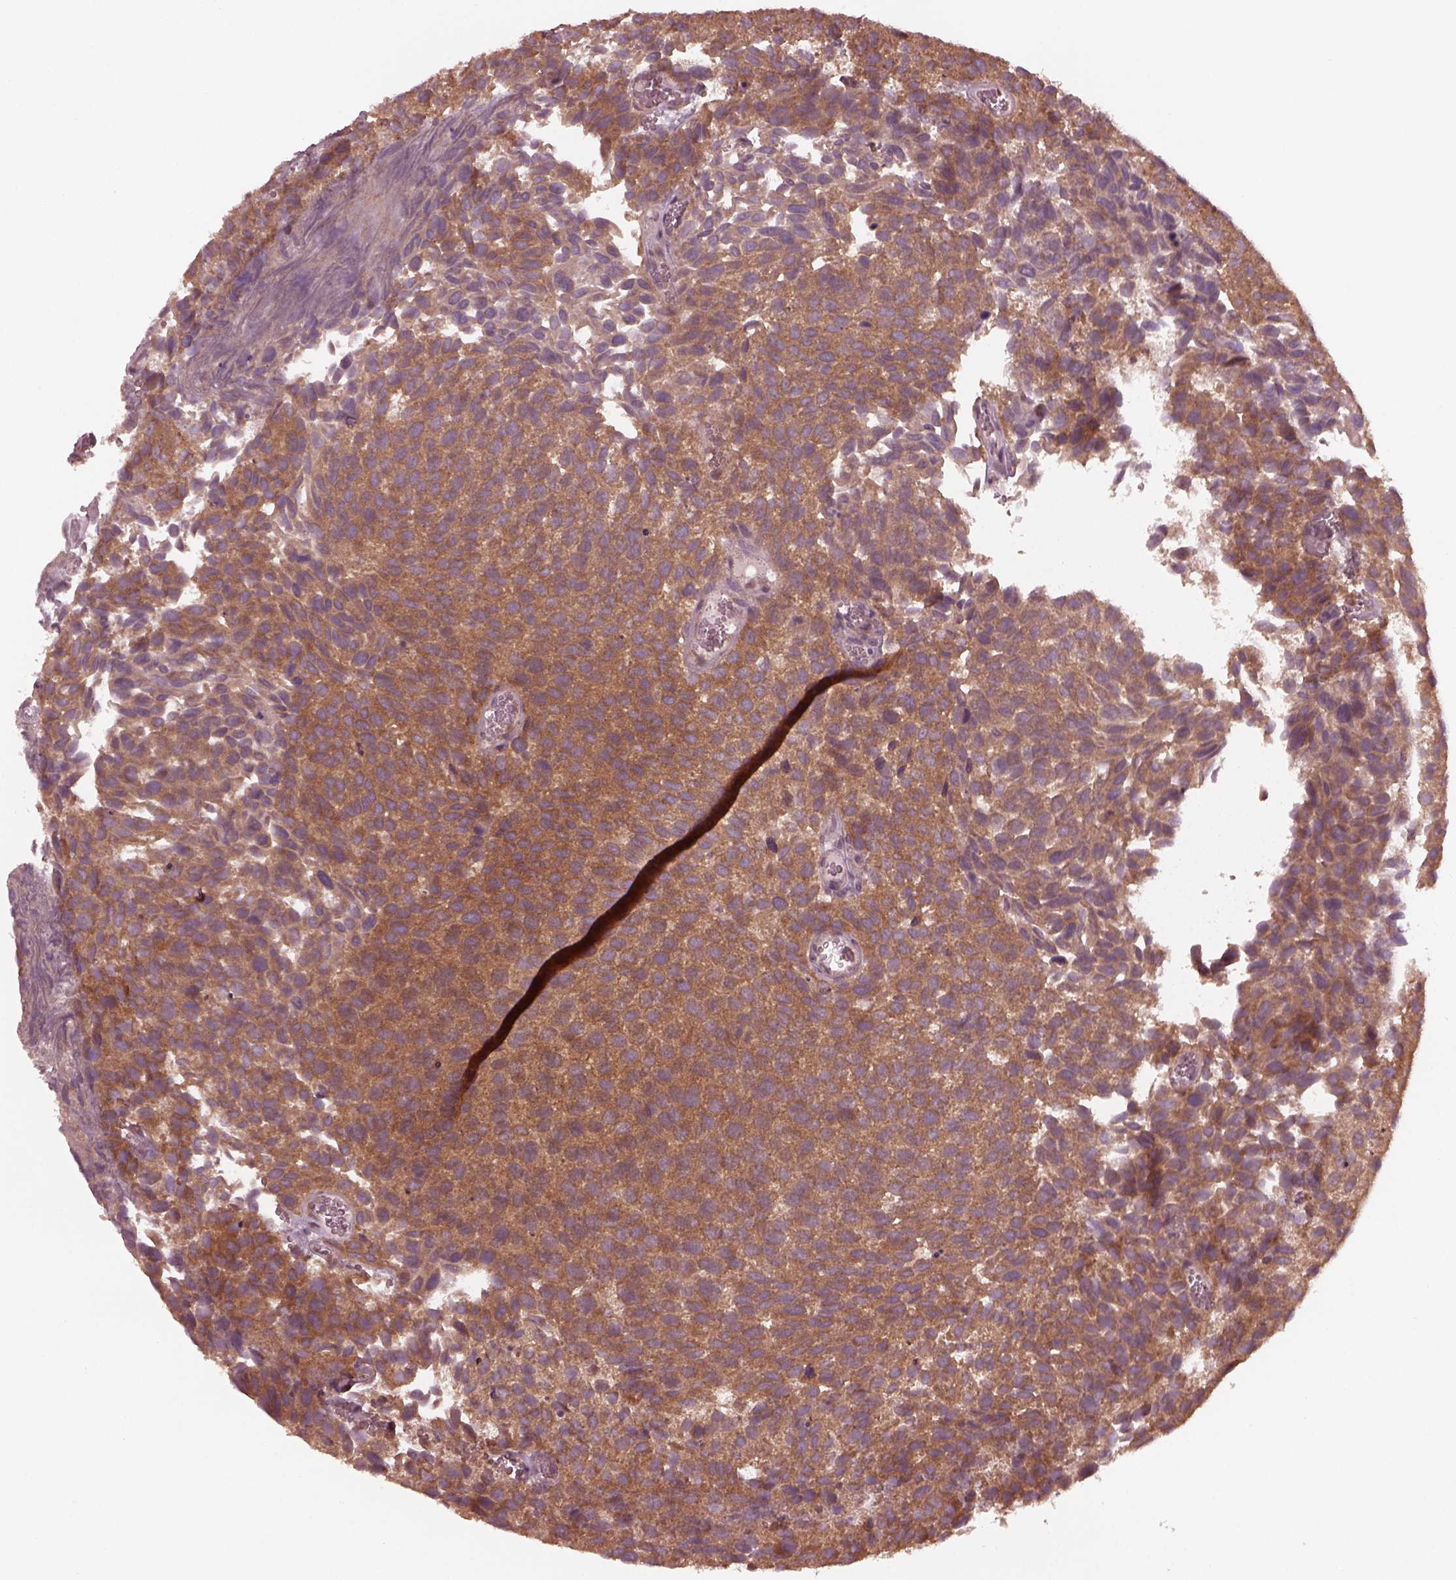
{"staining": {"intensity": "moderate", "quantity": ">75%", "location": "cytoplasmic/membranous"}, "tissue": "urothelial cancer", "cell_type": "Tumor cells", "image_type": "cancer", "snomed": [{"axis": "morphology", "description": "Urothelial carcinoma, Low grade"}, {"axis": "topography", "description": "Urinary bladder"}], "caption": "This photomicrograph demonstrates immunohistochemistry staining of low-grade urothelial carcinoma, with medium moderate cytoplasmic/membranous staining in about >75% of tumor cells.", "gene": "FAF2", "patient": {"sex": "female", "age": 69}}